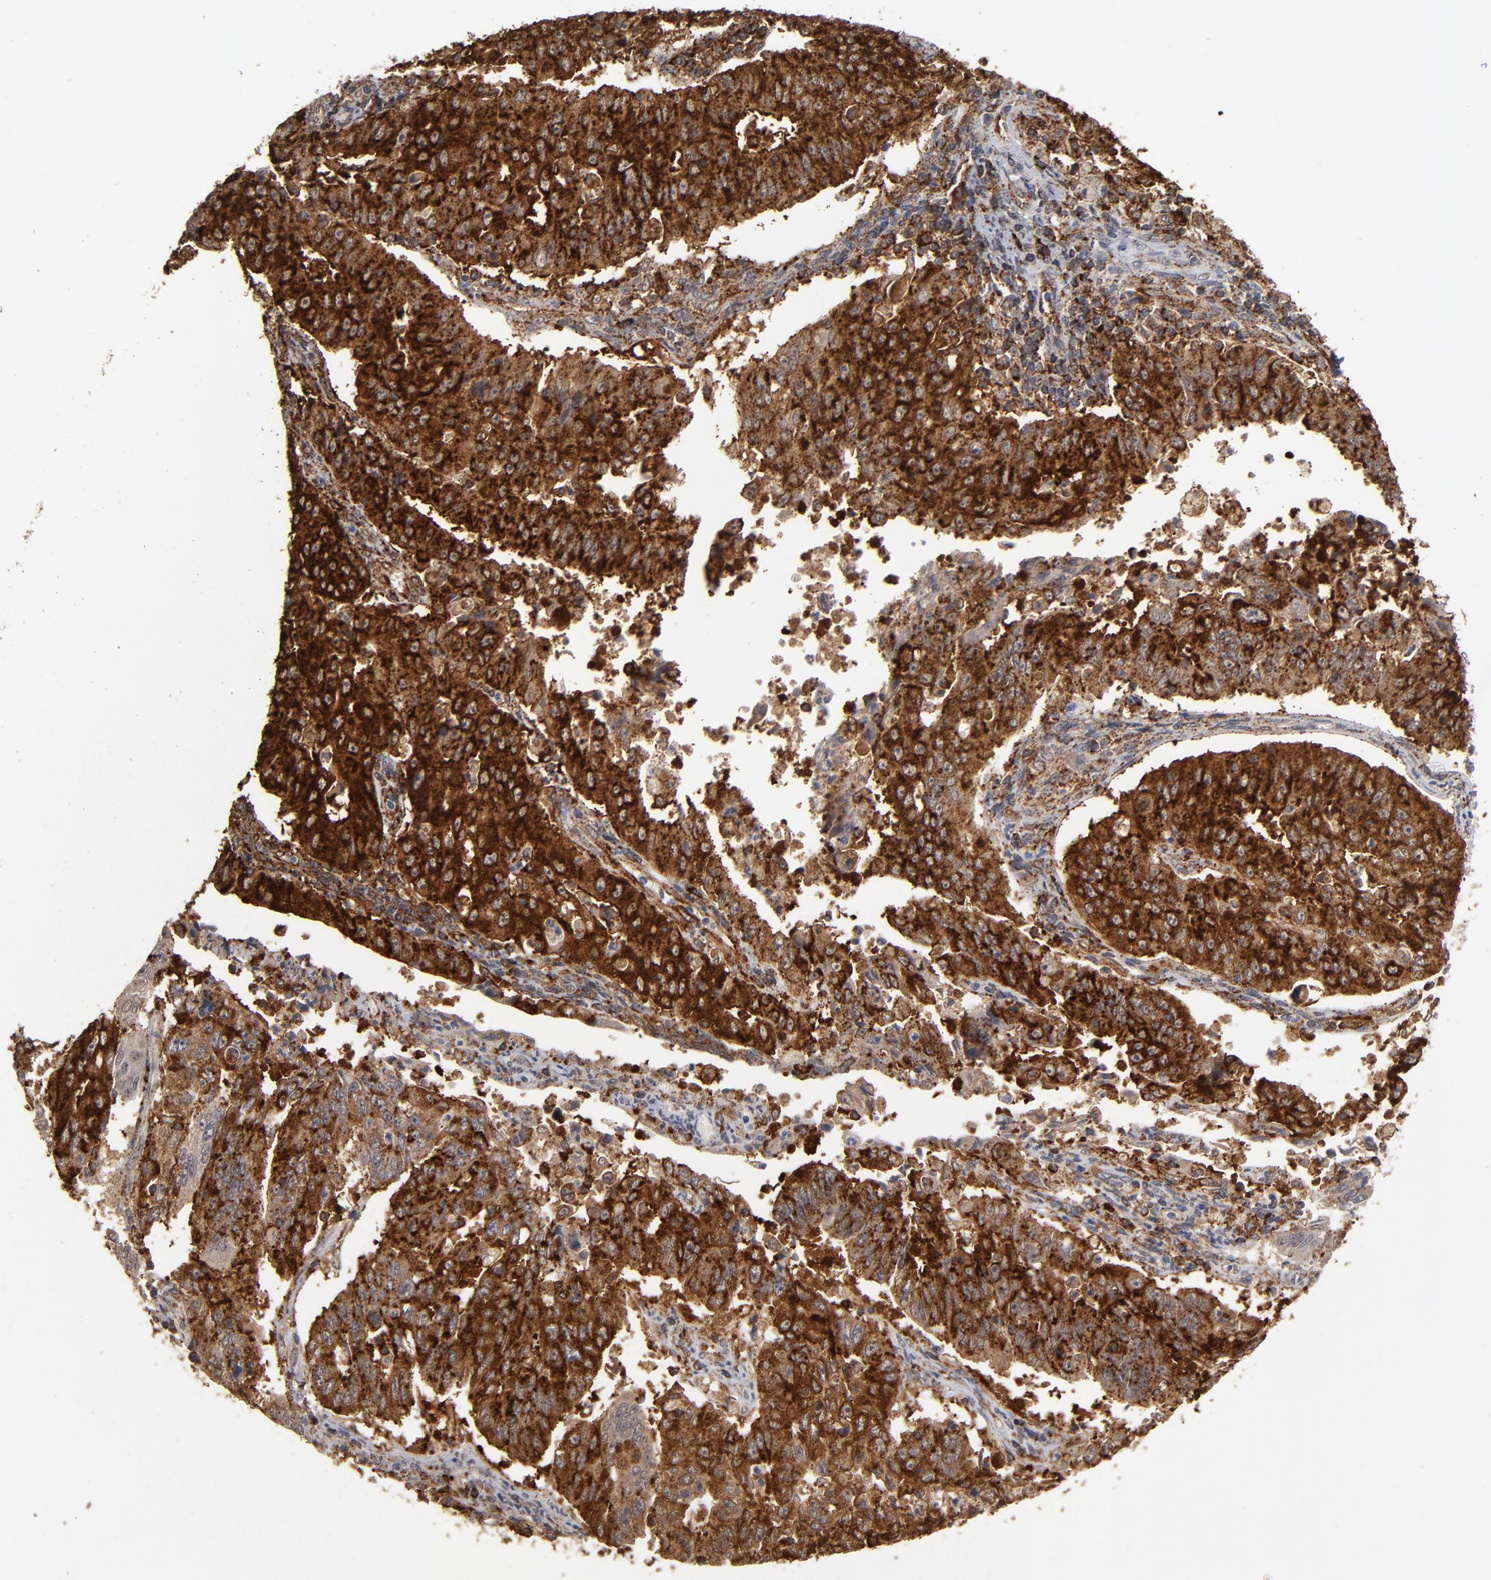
{"staining": {"intensity": "strong", "quantity": ">75%", "location": "cytoplasmic/membranous"}, "tissue": "endometrial cancer", "cell_type": "Tumor cells", "image_type": "cancer", "snomed": [{"axis": "morphology", "description": "Adenocarcinoma, NOS"}, {"axis": "topography", "description": "Endometrium"}], "caption": "High-power microscopy captured an immunohistochemistry (IHC) image of endometrial cancer (adenocarcinoma), revealing strong cytoplasmic/membranous positivity in about >75% of tumor cells. The staining was performed using DAB to visualize the protein expression in brown, while the nuclei were stained in blue with hematoxylin (Magnification: 20x).", "gene": "ASB8", "patient": {"sex": "female", "age": 42}}